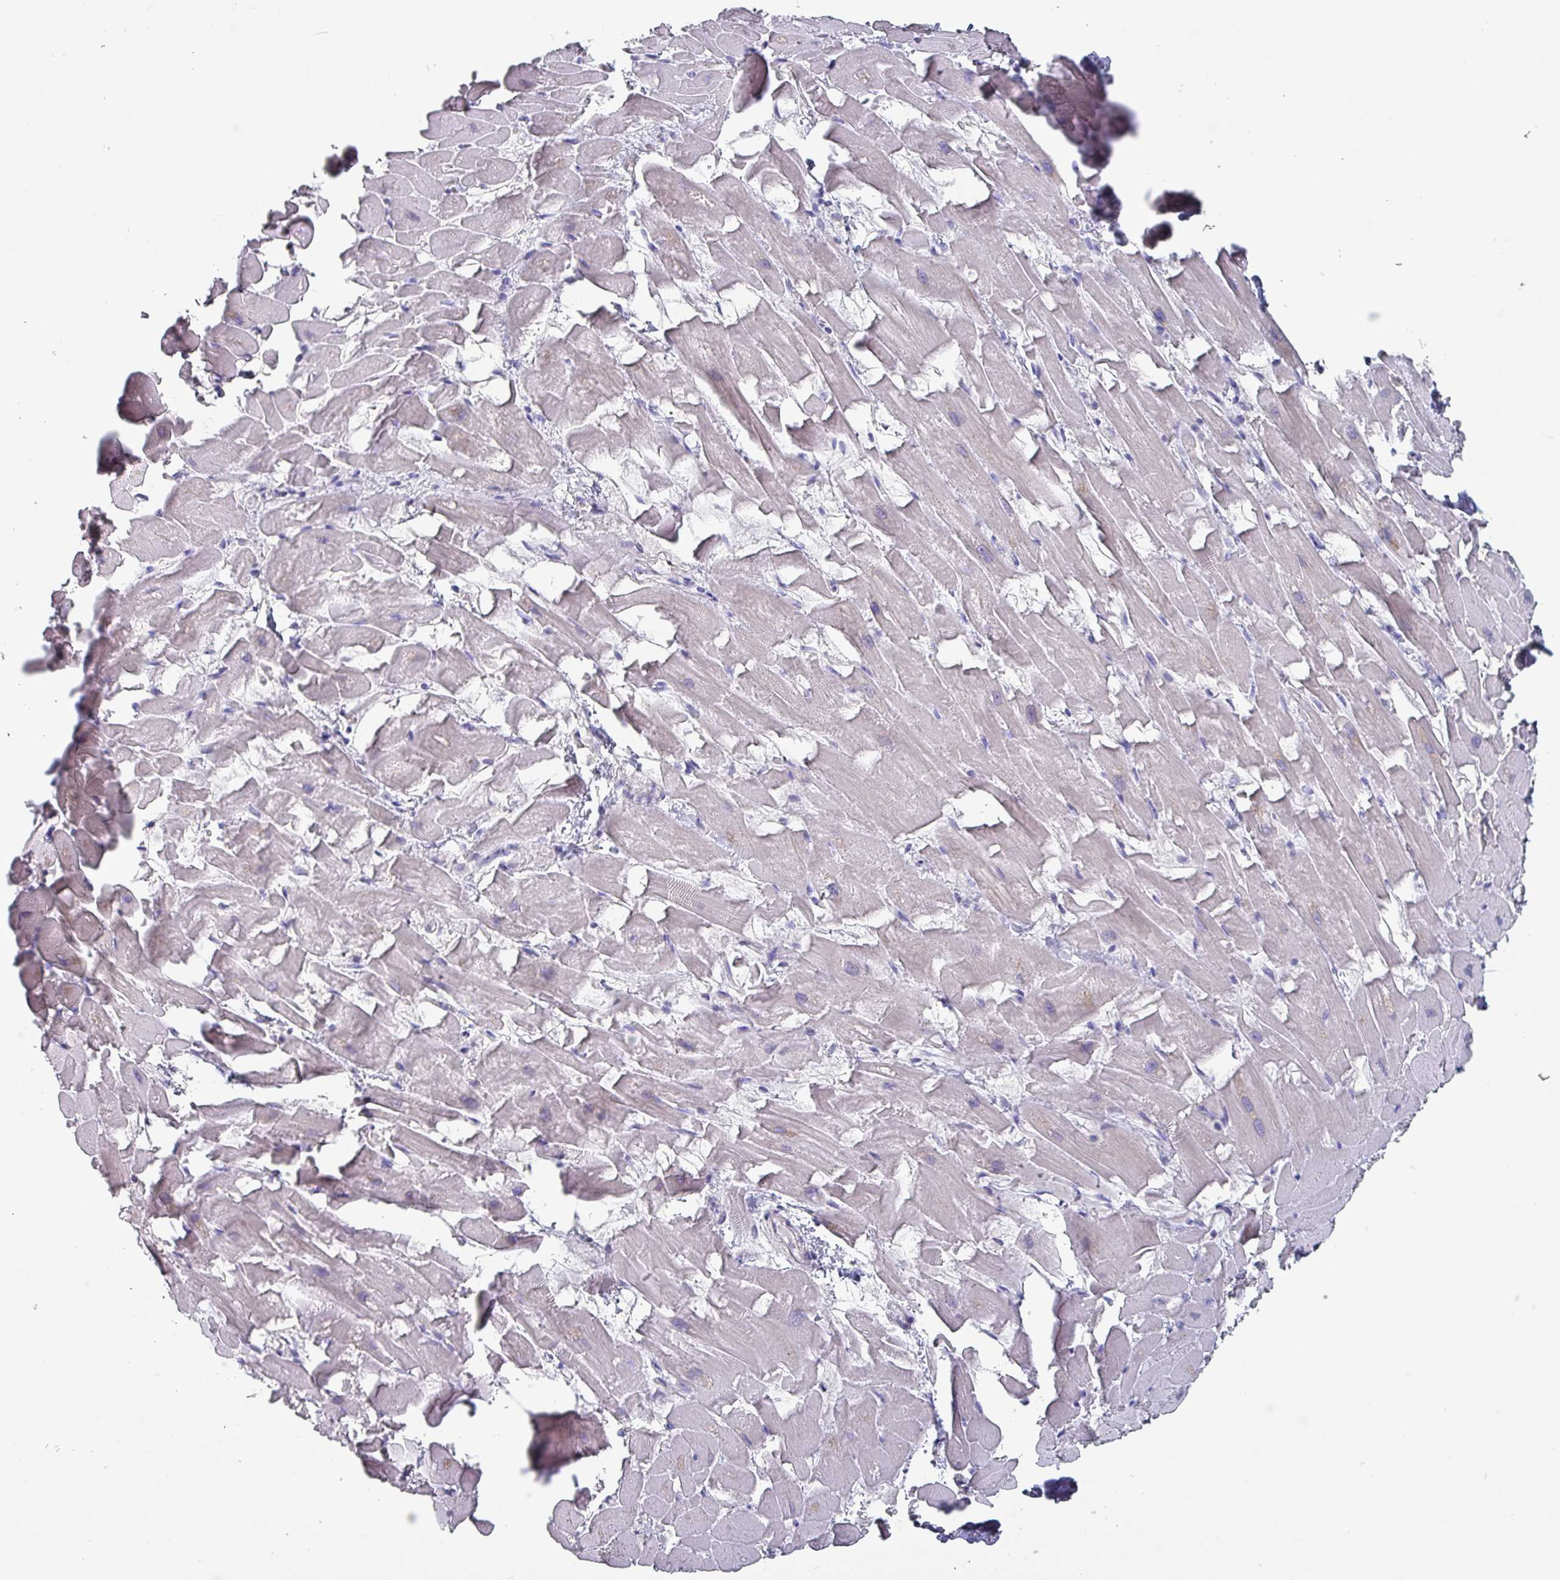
{"staining": {"intensity": "negative", "quantity": "none", "location": "none"}, "tissue": "heart muscle", "cell_type": "Cardiomyocytes", "image_type": "normal", "snomed": [{"axis": "morphology", "description": "Normal tissue, NOS"}, {"axis": "topography", "description": "Heart"}], "caption": "Protein analysis of normal heart muscle reveals no significant staining in cardiomyocytes.", "gene": "INS", "patient": {"sex": "male", "age": 37}}